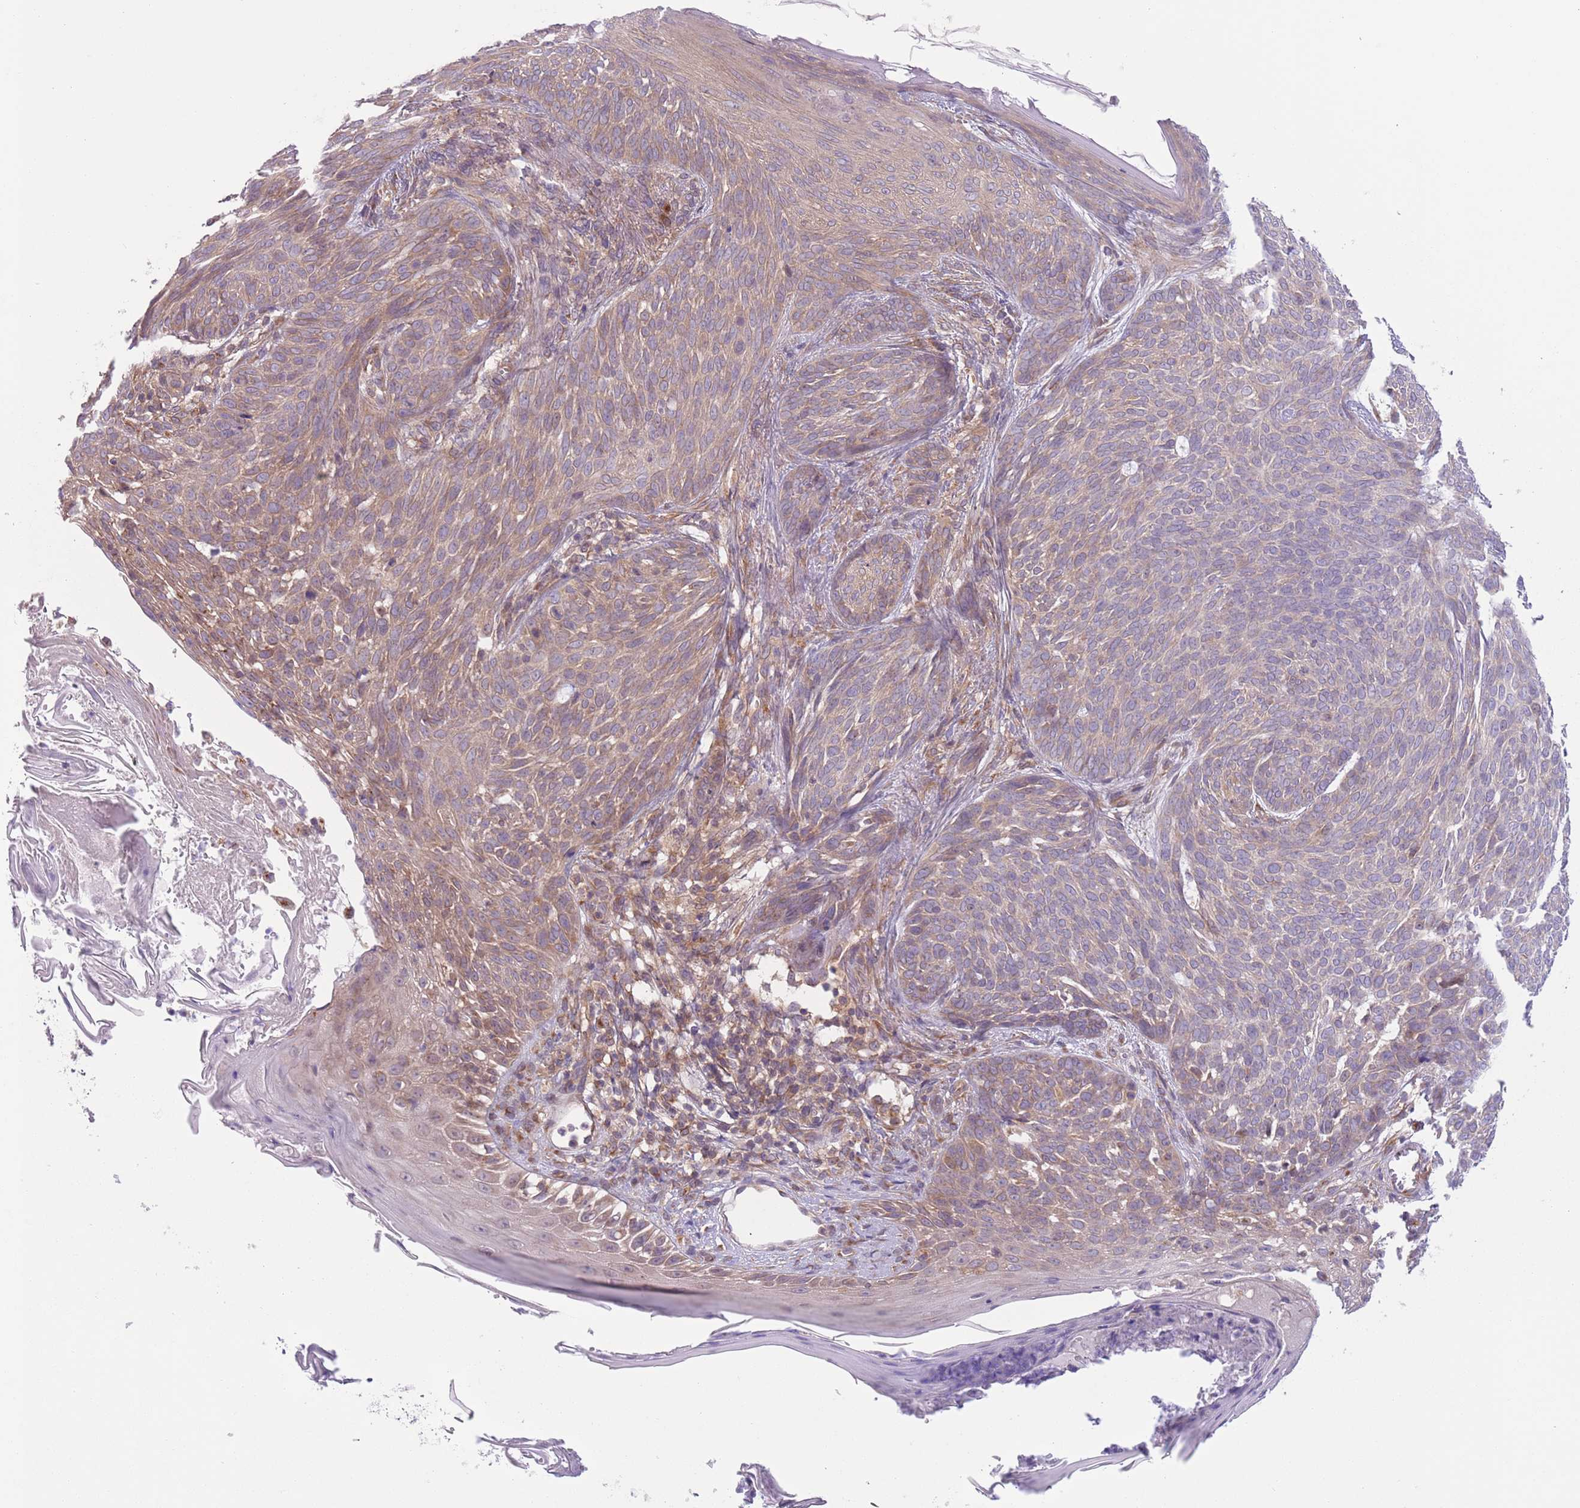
{"staining": {"intensity": "weak", "quantity": "25%-75%", "location": "cytoplasmic/membranous"}, "tissue": "skin cancer", "cell_type": "Tumor cells", "image_type": "cancer", "snomed": [{"axis": "morphology", "description": "Basal cell carcinoma"}, {"axis": "topography", "description": "Skin"}], "caption": "Skin basal cell carcinoma stained with IHC exhibits weak cytoplasmic/membranous staining in approximately 25%-75% of tumor cells.", "gene": "COPE", "patient": {"sex": "female", "age": 86}}